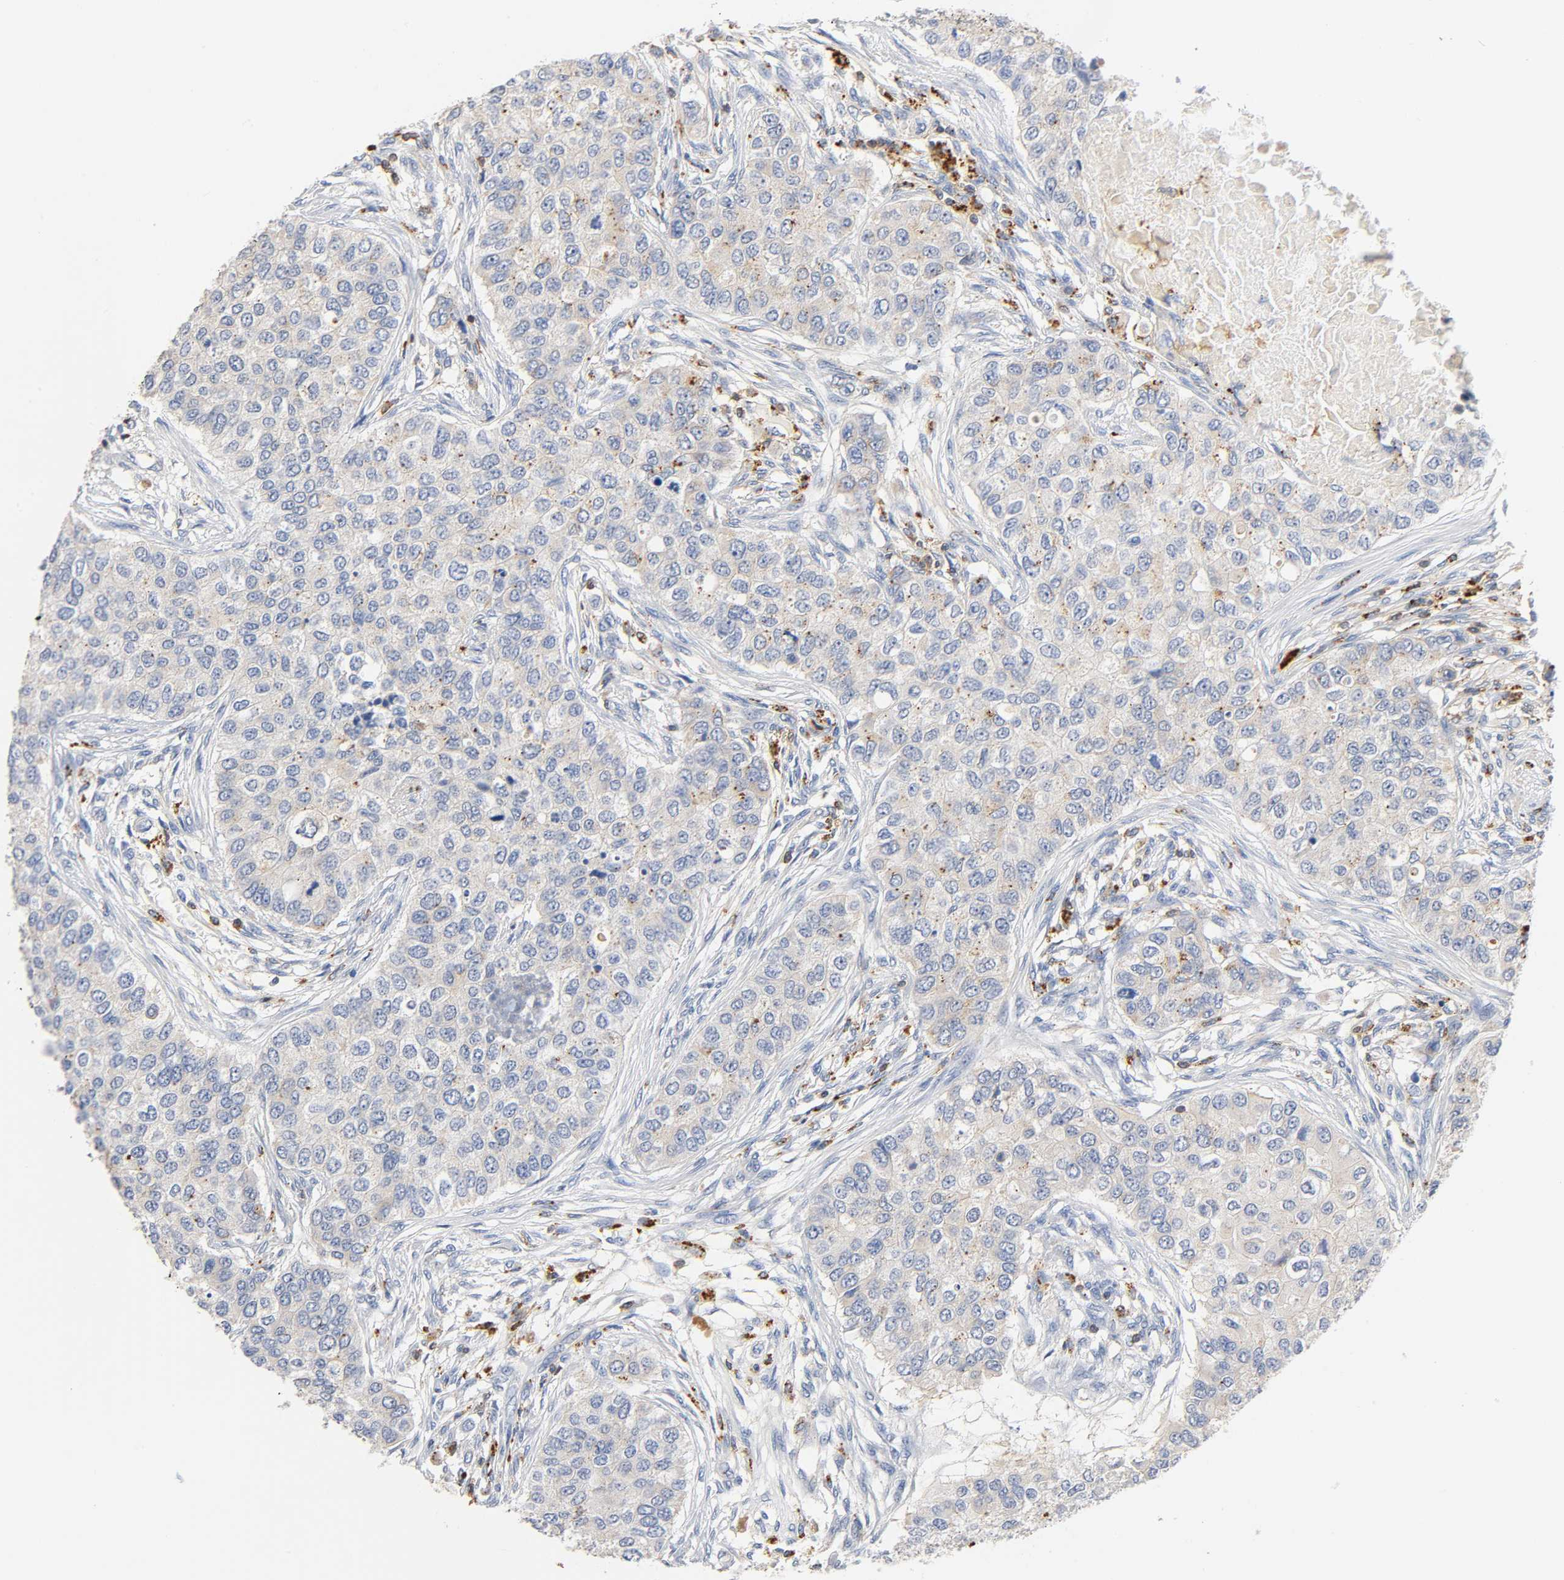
{"staining": {"intensity": "weak", "quantity": "25%-75%", "location": "cytoplasmic/membranous"}, "tissue": "breast cancer", "cell_type": "Tumor cells", "image_type": "cancer", "snomed": [{"axis": "morphology", "description": "Normal tissue, NOS"}, {"axis": "morphology", "description": "Duct carcinoma"}, {"axis": "topography", "description": "Breast"}], "caption": "Breast cancer (intraductal carcinoma) was stained to show a protein in brown. There is low levels of weak cytoplasmic/membranous positivity in about 25%-75% of tumor cells.", "gene": "UCKL1", "patient": {"sex": "female", "age": 49}}